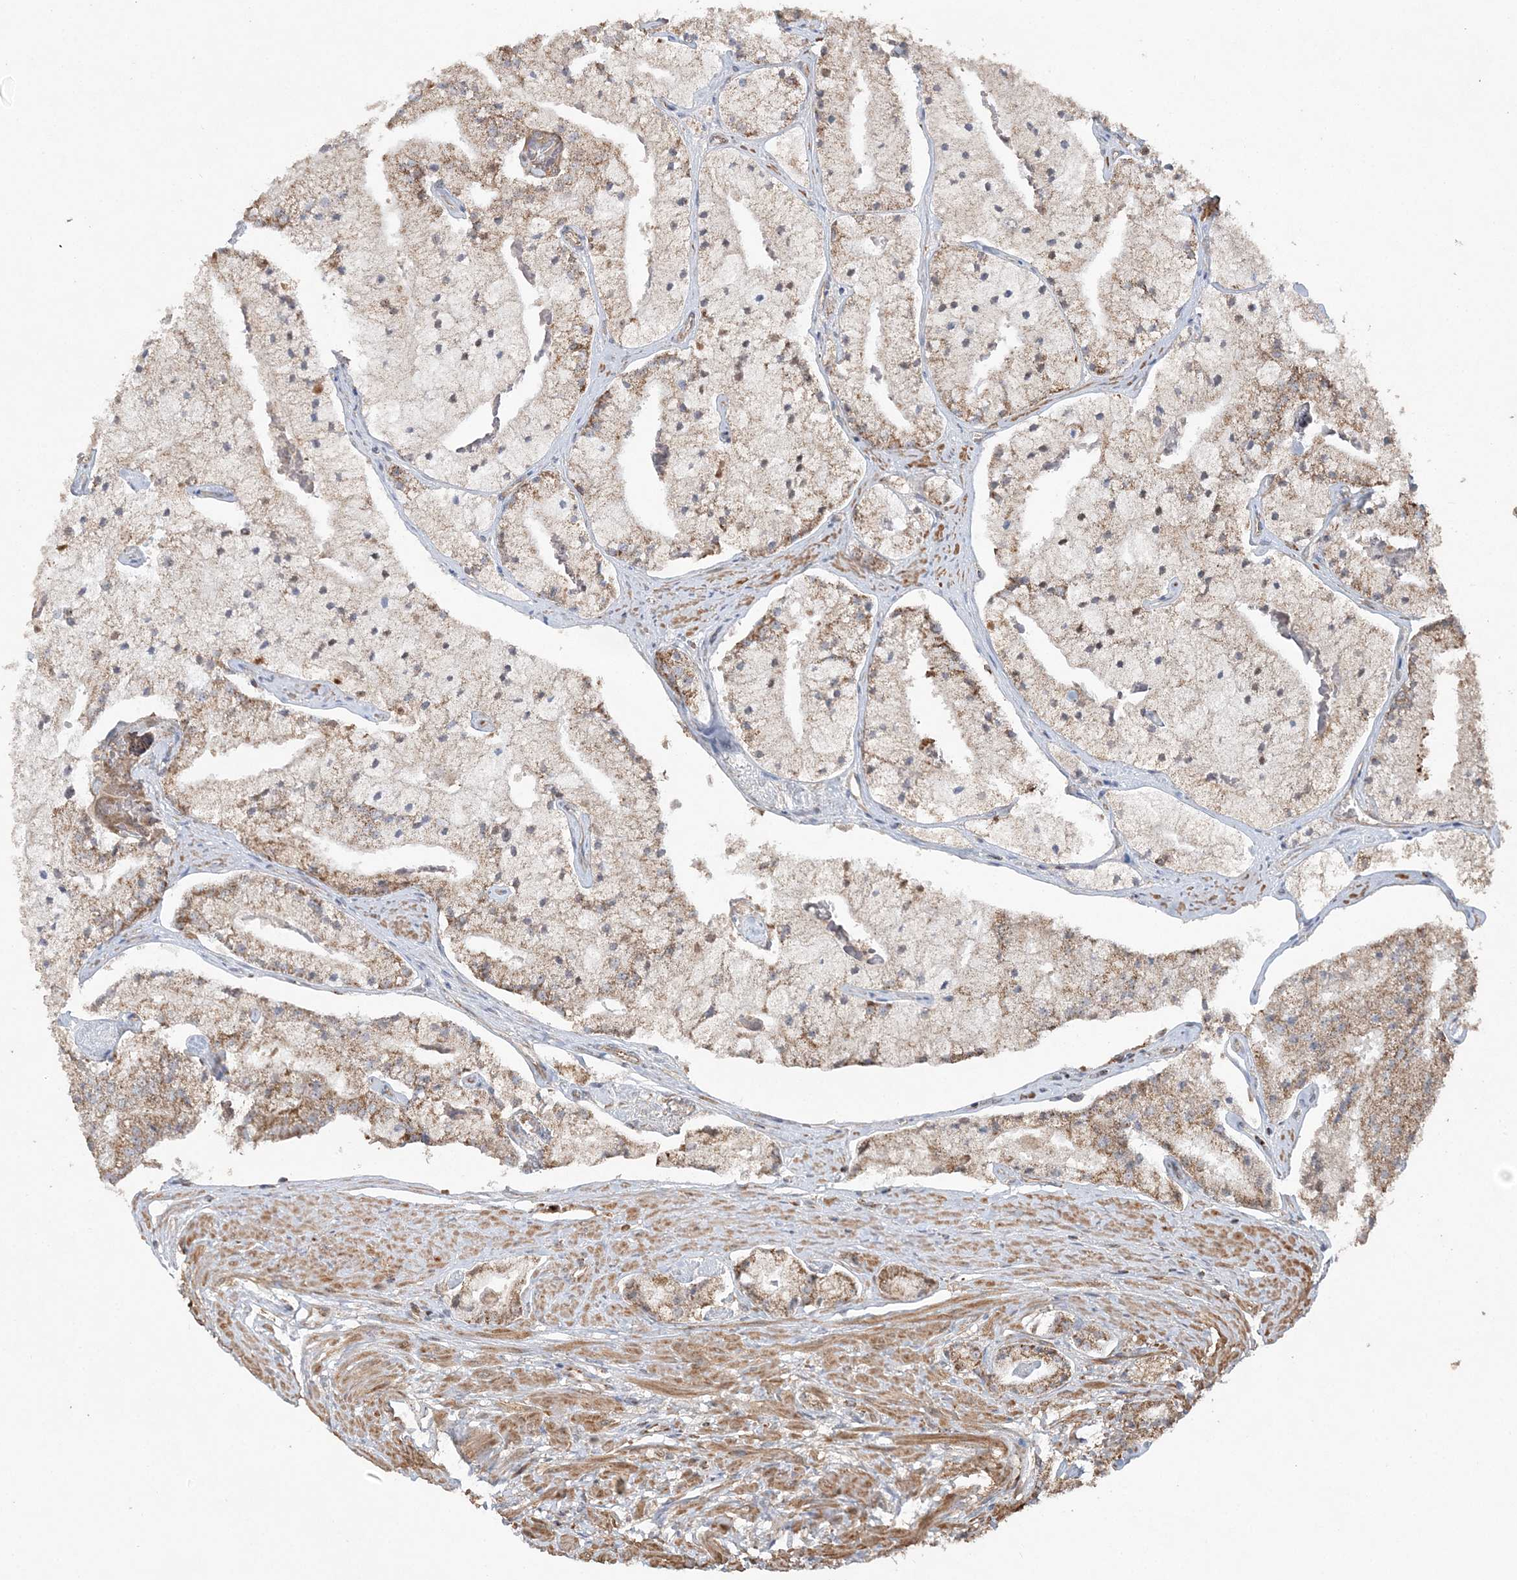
{"staining": {"intensity": "moderate", "quantity": "25%-75%", "location": "cytoplasmic/membranous"}, "tissue": "prostate cancer", "cell_type": "Tumor cells", "image_type": "cancer", "snomed": [{"axis": "morphology", "description": "Adenocarcinoma, High grade"}, {"axis": "topography", "description": "Prostate"}], "caption": "DAB immunohistochemical staining of human adenocarcinoma (high-grade) (prostate) shows moderate cytoplasmic/membranous protein staining in approximately 25%-75% of tumor cells. The staining was performed using DAB (3,3'-diaminobenzidine), with brown indicating positive protein expression. Nuclei are stained blue with hematoxylin.", "gene": "SCLT1", "patient": {"sex": "male", "age": 50}}